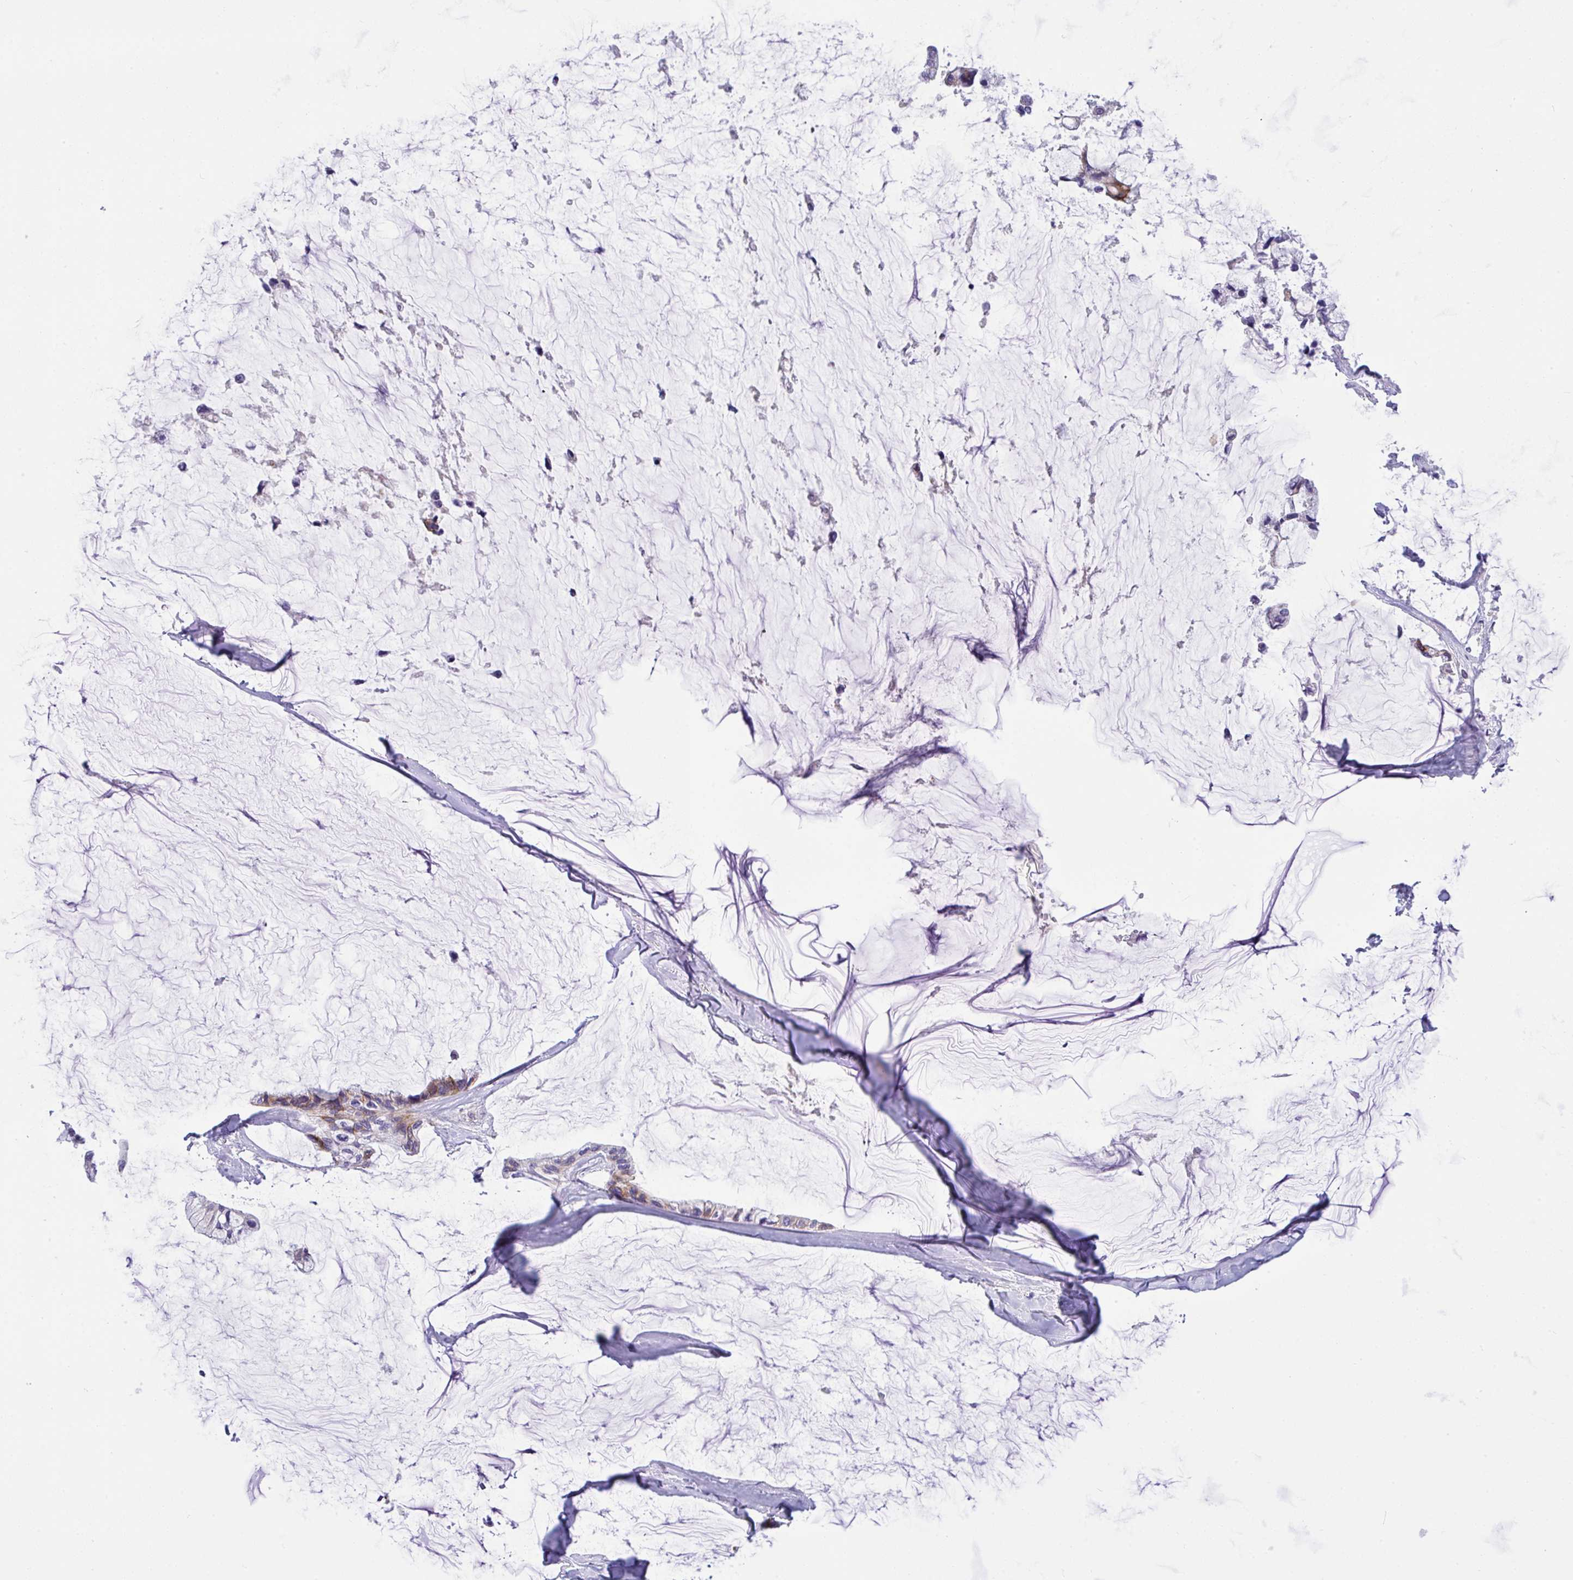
{"staining": {"intensity": "moderate", "quantity": "25%-75%", "location": "cytoplasmic/membranous"}, "tissue": "ovarian cancer", "cell_type": "Tumor cells", "image_type": "cancer", "snomed": [{"axis": "morphology", "description": "Cystadenocarcinoma, mucinous, NOS"}, {"axis": "topography", "description": "Ovary"}], "caption": "Immunohistochemistry image of neoplastic tissue: ovarian mucinous cystadenocarcinoma stained using IHC reveals medium levels of moderate protein expression localized specifically in the cytoplasmic/membranous of tumor cells, appearing as a cytoplasmic/membranous brown color.", "gene": "FBXL20", "patient": {"sex": "female", "age": 39}}